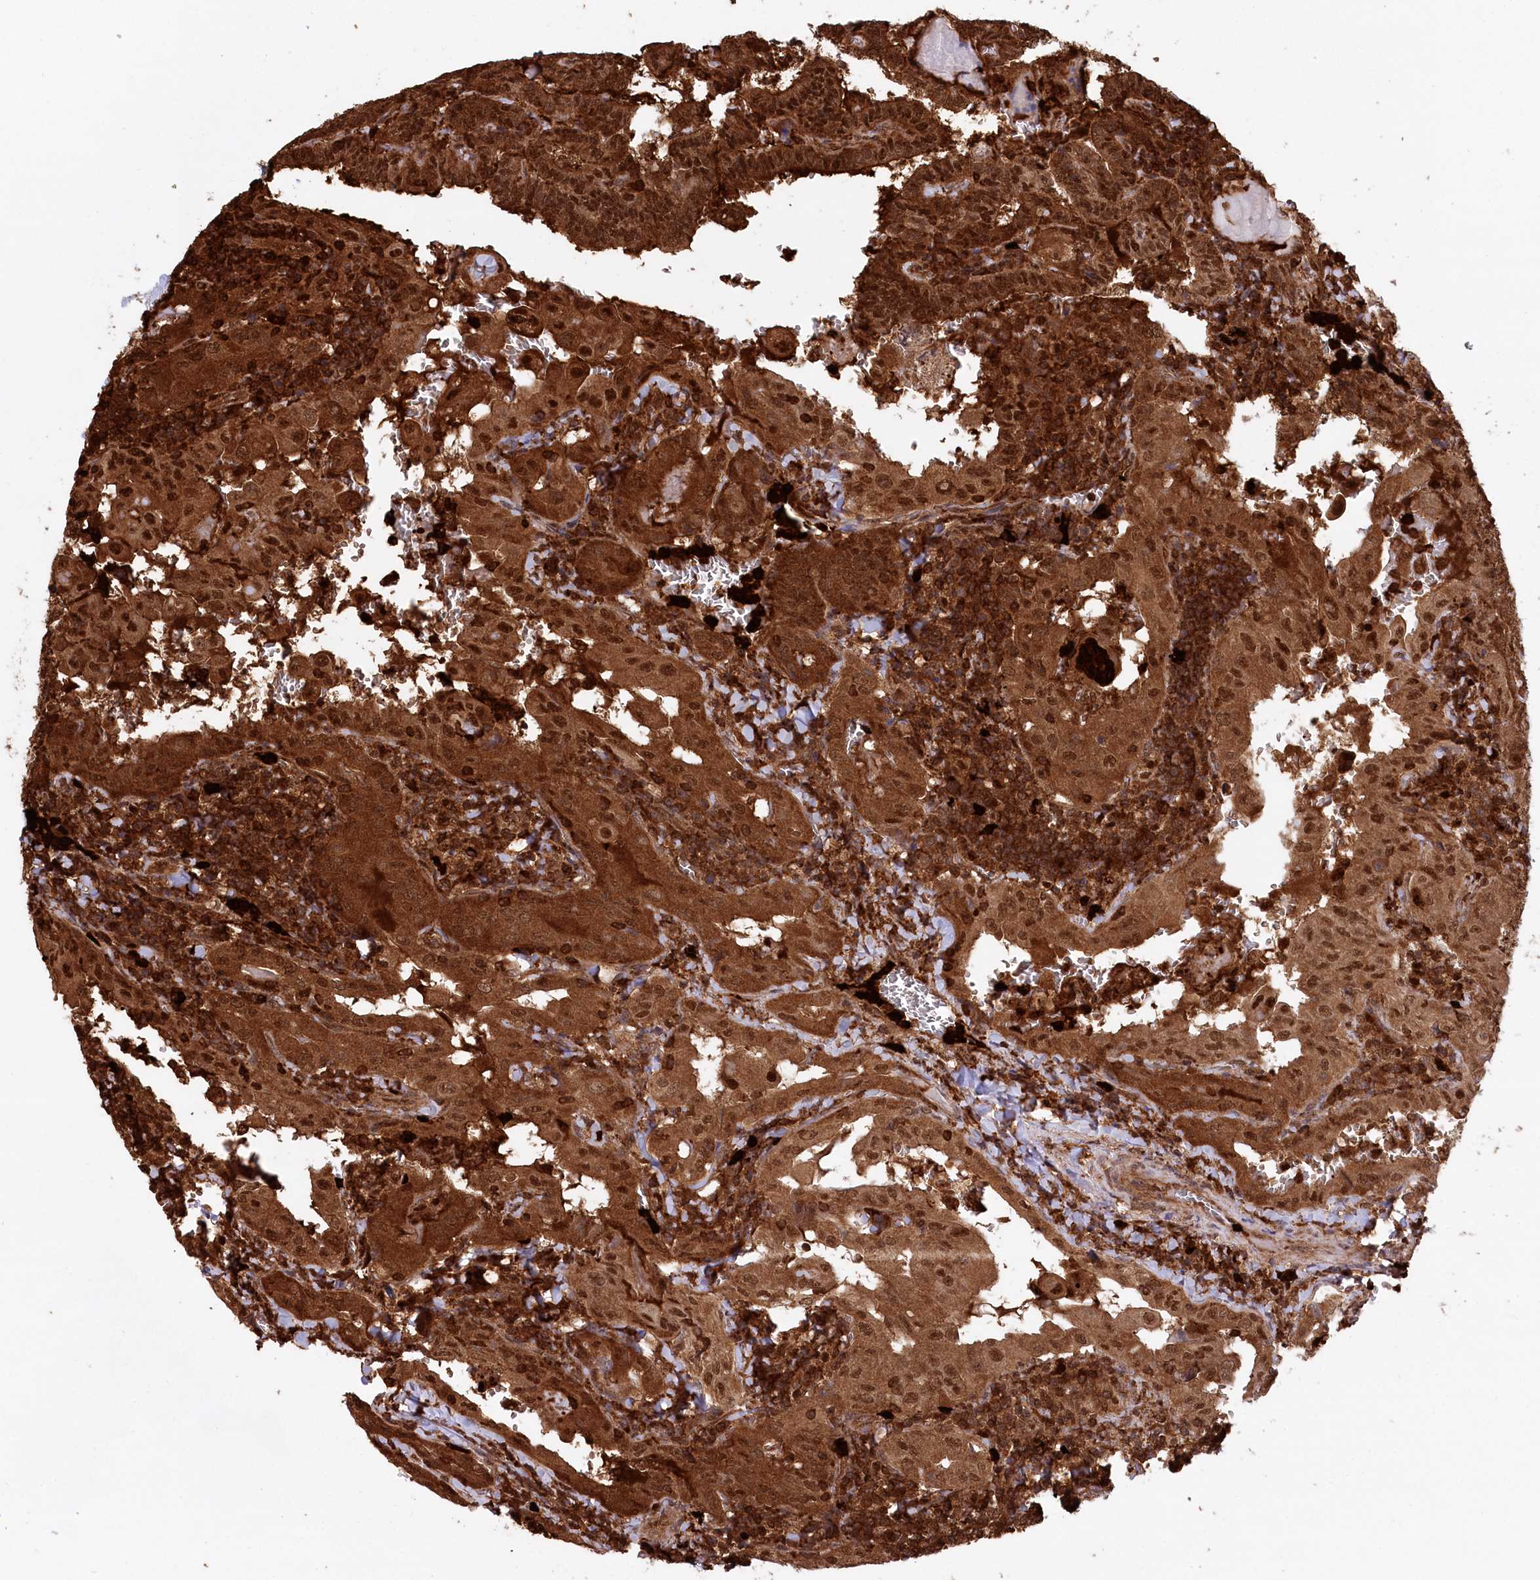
{"staining": {"intensity": "strong", "quantity": ">75%", "location": "cytoplasmic/membranous,nuclear"}, "tissue": "thyroid cancer", "cell_type": "Tumor cells", "image_type": "cancer", "snomed": [{"axis": "morphology", "description": "Papillary adenocarcinoma, NOS"}, {"axis": "topography", "description": "Thyroid gland"}], "caption": "This is a histology image of immunohistochemistry (IHC) staining of papillary adenocarcinoma (thyroid), which shows strong expression in the cytoplasmic/membranous and nuclear of tumor cells.", "gene": "LSG1", "patient": {"sex": "female", "age": 72}}